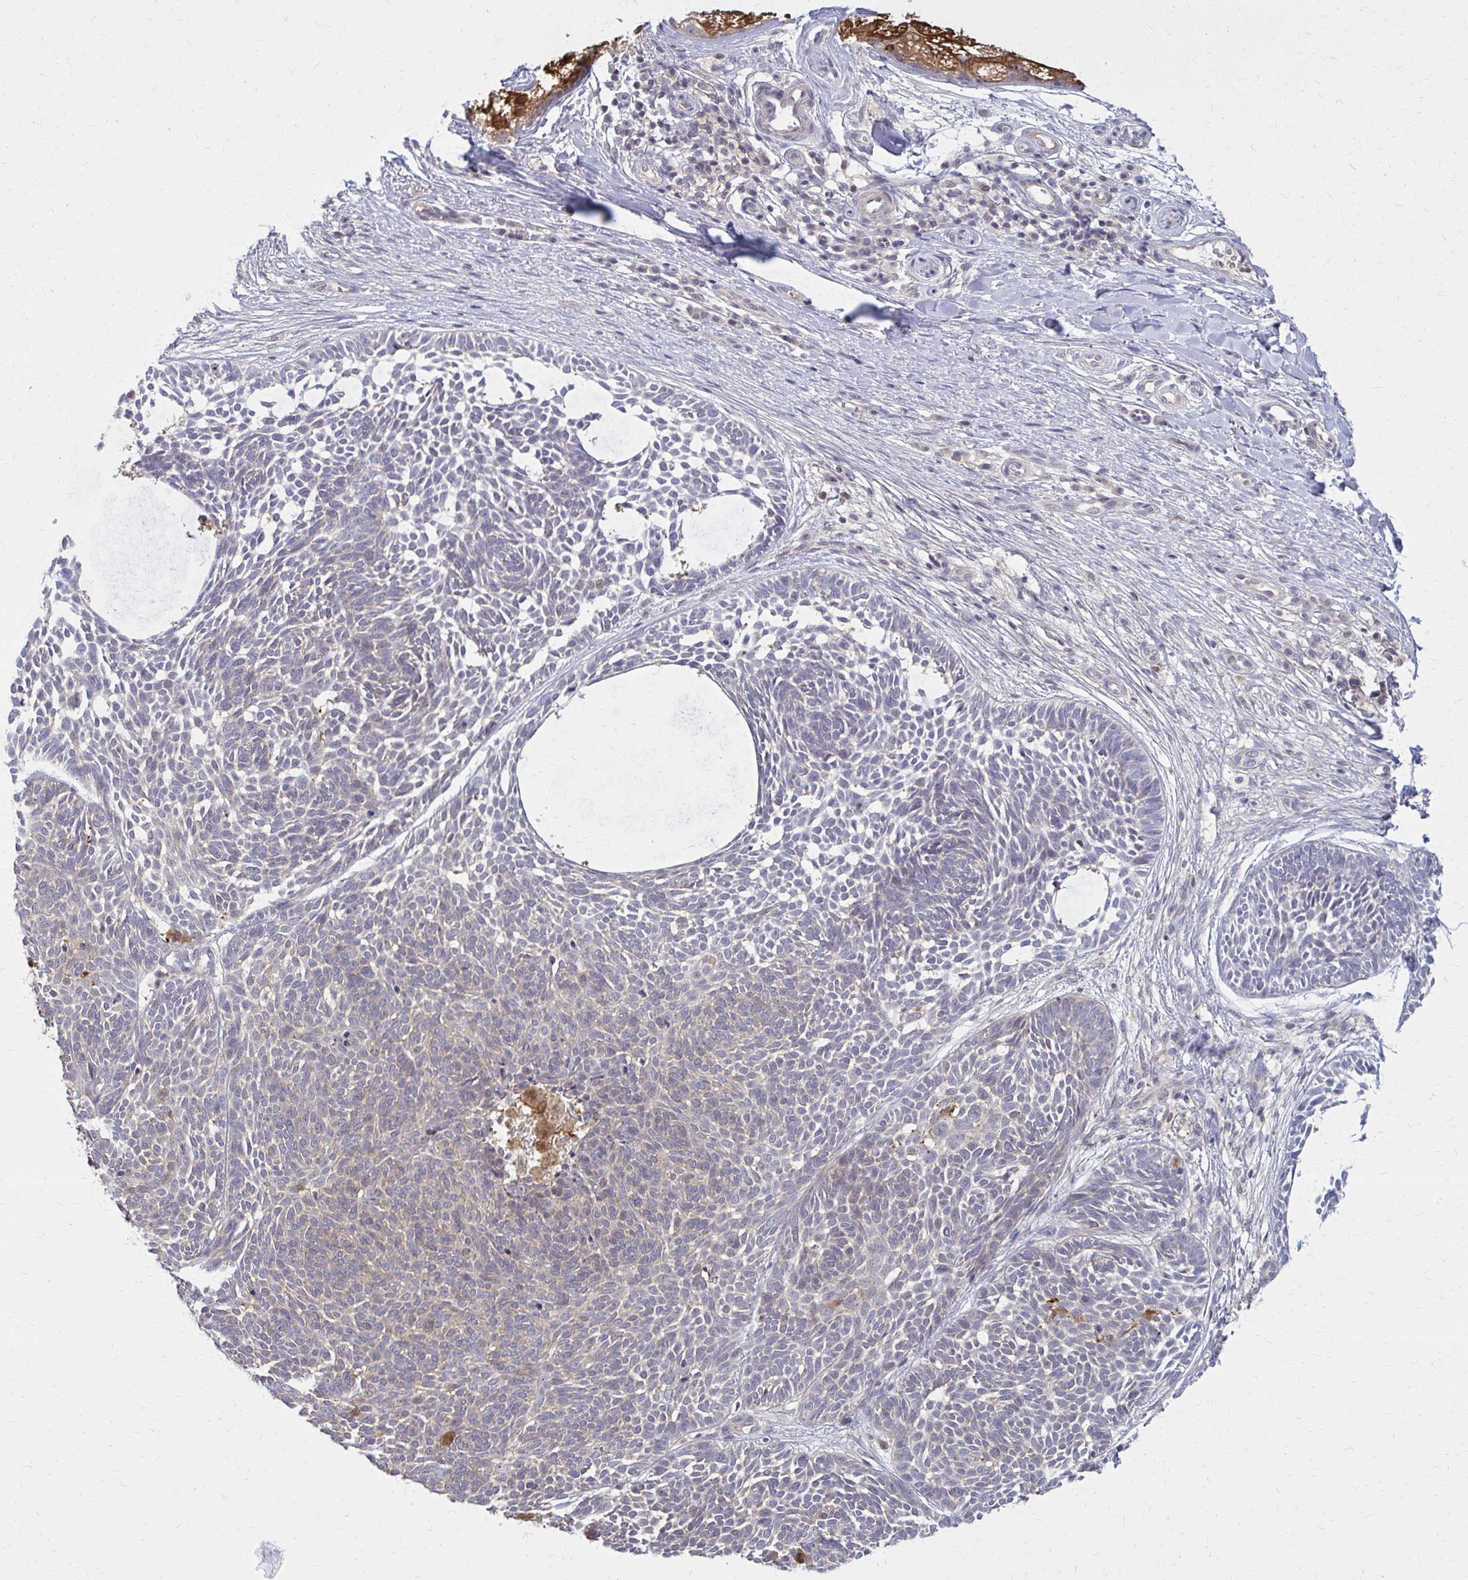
{"staining": {"intensity": "weak", "quantity": "<25%", "location": "cytoplasmic/membranous"}, "tissue": "skin cancer", "cell_type": "Tumor cells", "image_type": "cancer", "snomed": [{"axis": "morphology", "description": "Basal cell carcinoma"}, {"axis": "topography", "description": "Skin"}, {"axis": "topography", "description": "Skin of trunk"}], "caption": "This histopathology image is of skin basal cell carcinoma stained with IHC to label a protein in brown with the nuclei are counter-stained blue. There is no positivity in tumor cells.", "gene": "DBI", "patient": {"sex": "male", "age": 74}}